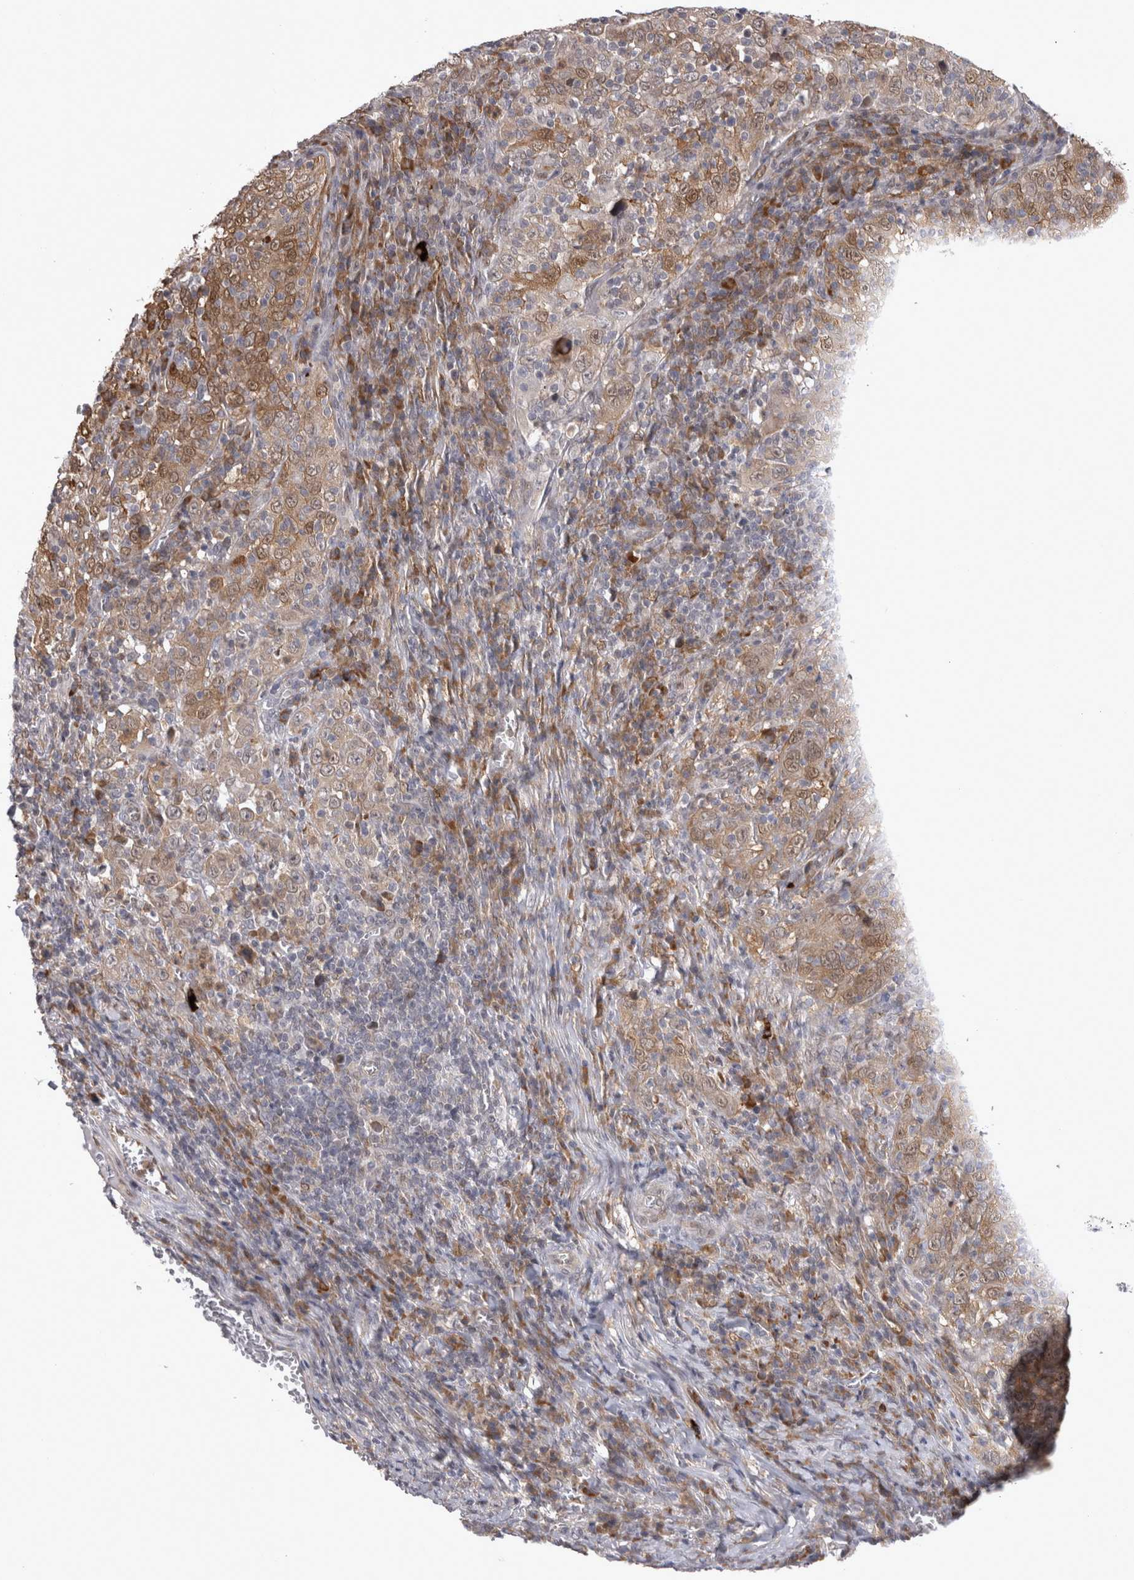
{"staining": {"intensity": "weak", "quantity": ">75%", "location": "cytoplasmic/membranous,nuclear"}, "tissue": "cervical cancer", "cell_type": "Tumor cells", "image_type": "cancer", "snomed": [{"axis": "morphology", "description": "Squamous cell carcinoma, NOS"}, {"axis": "topography", "description": "Cervix"}], "caption": "Immunohistochemical staining of human cervical squamous cell carcinoma reveals low levels of weak cytoplasmic/membranous and nuclear protein staining in about >75% of tumor cells. Nuclei are stained in blue.", "gene": "CHIC2", "patient": {"sex": "female", "age": 46}}